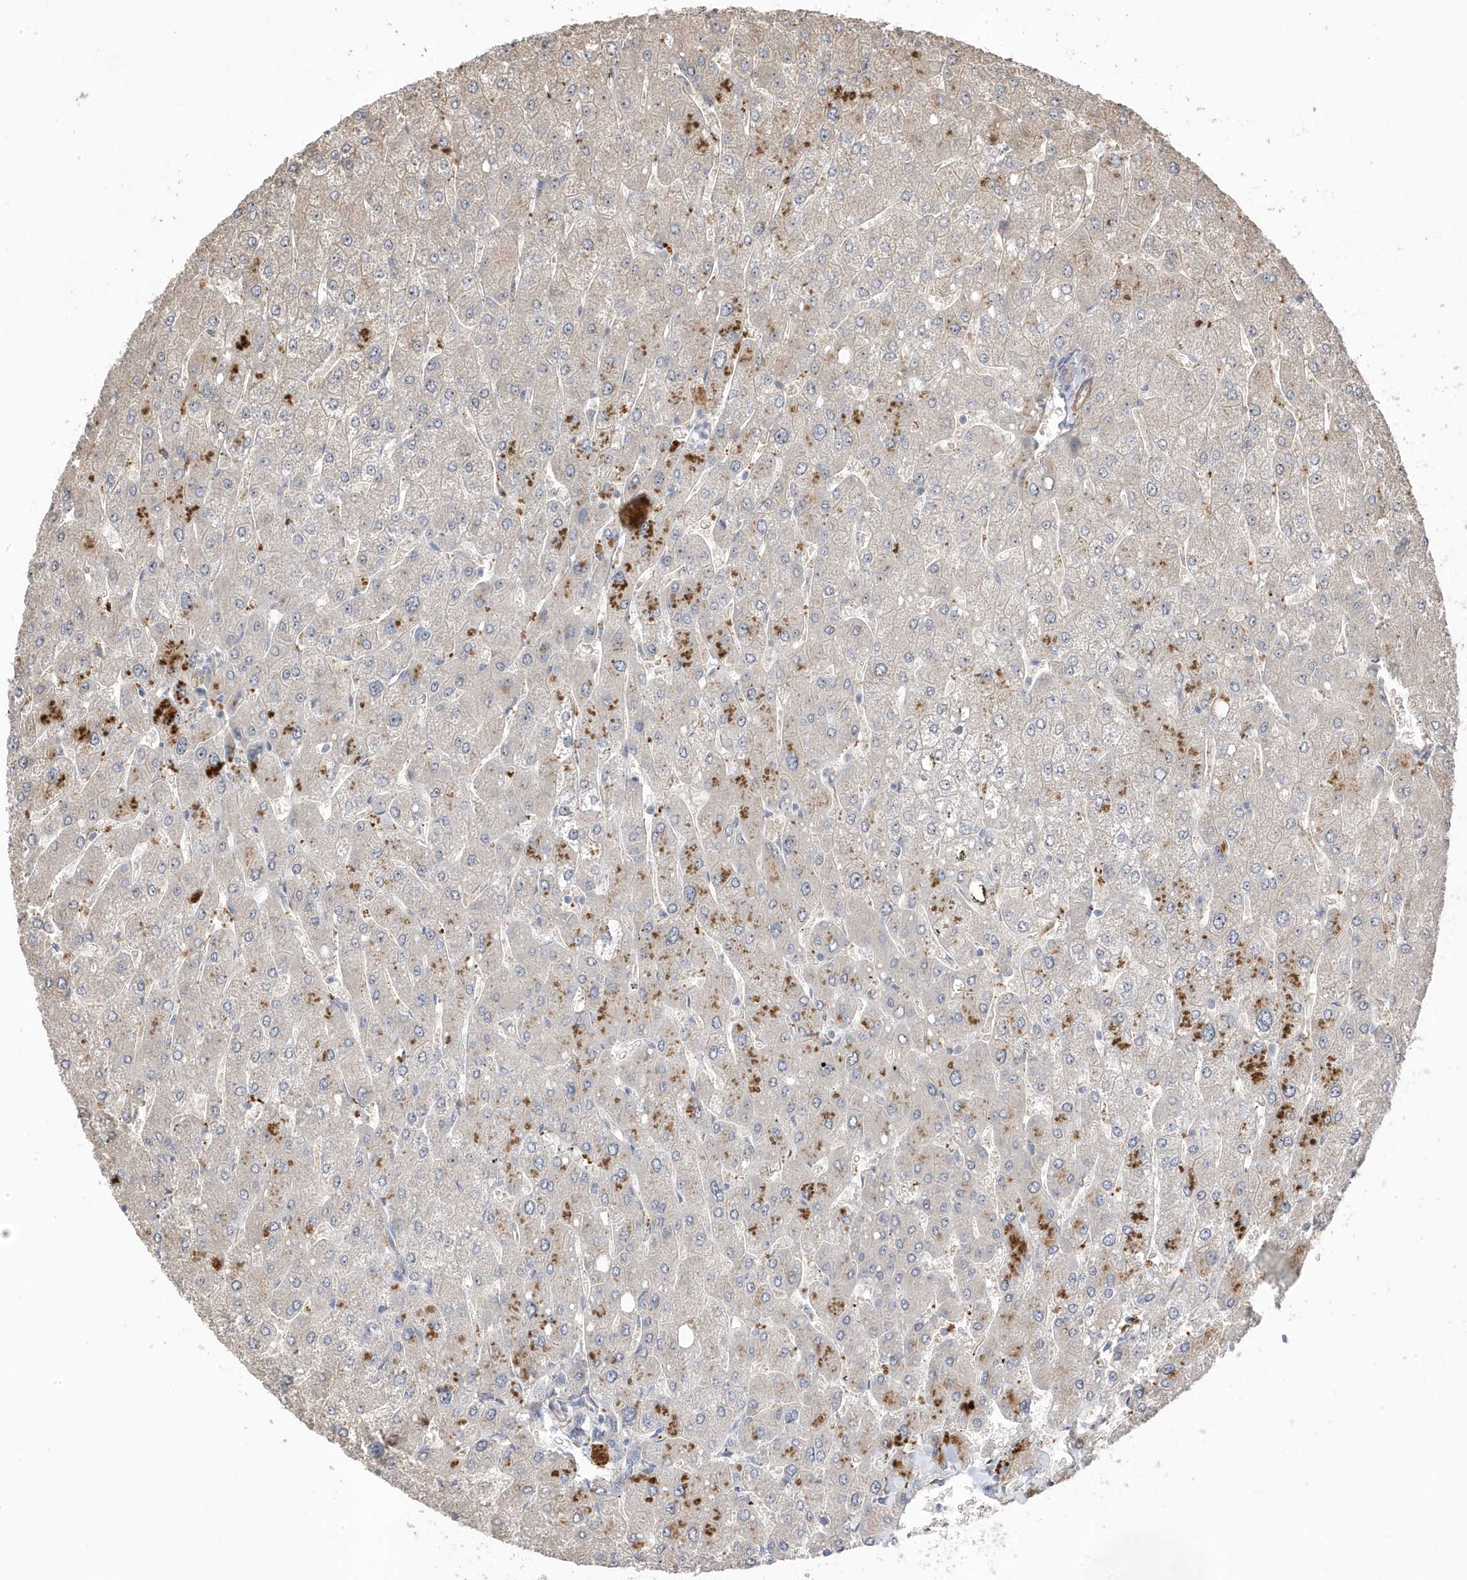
{"staining": {"intensity": "negative", "quantity": "none", "location": "none"}, "tissue": "liver", "cell_type": "Cholangiocytes", "image_type": "normal", "snomed": [{"axis": "morphology", "description": "Normal tissue, NOS"}, {"axis": "topography", "description": "Liver"}], "caption": "Protein analysis of benign liver reveals no significant expression in cholangiocytes.", "gene": "GTPBP6", "patient": {"sex": "male", "age": 55}}